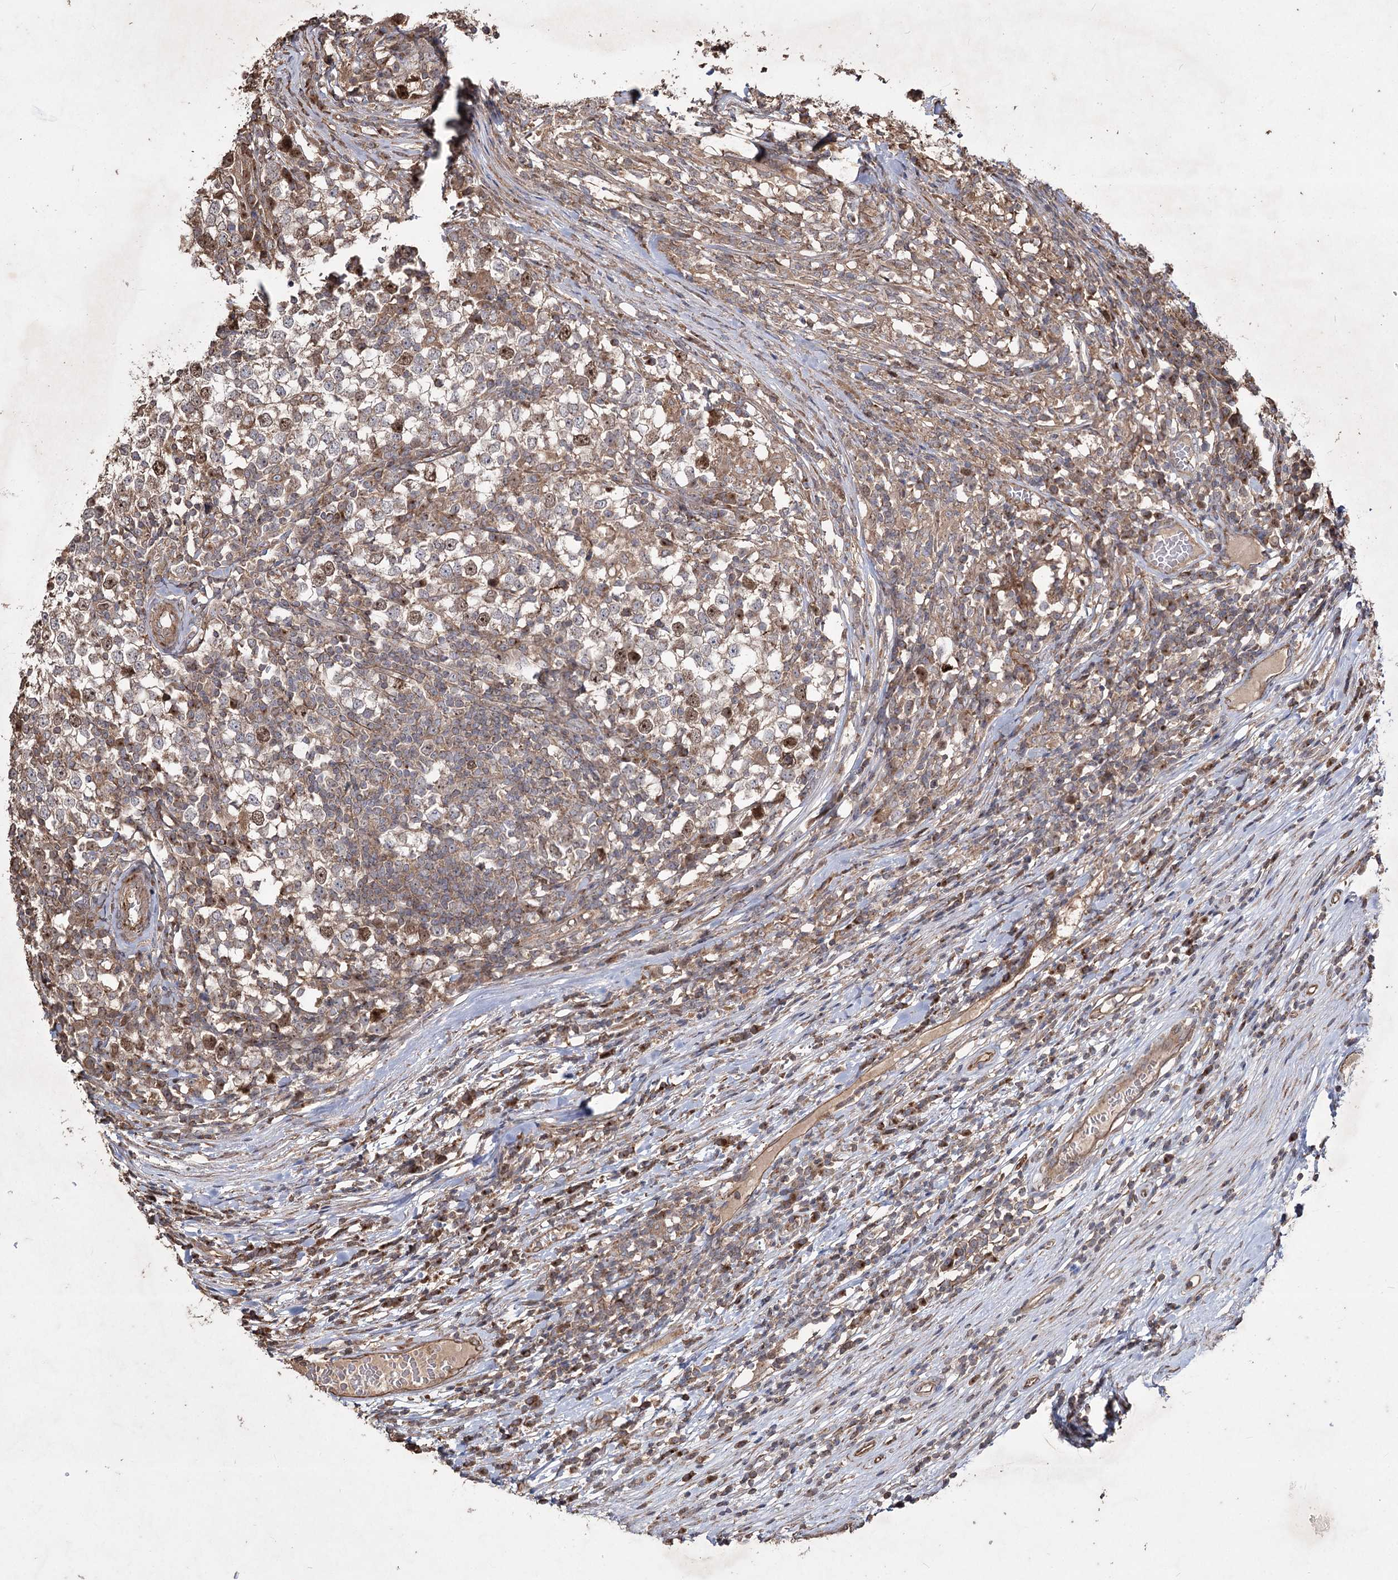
{"staining": {"intensity": "moderate", "quantity": "<25%", "location": "nuclear"}, "tissue": "testis cancer", "cell_type": "Tumor cells", "image_type": "cancer", "snomed": [{"axis": "morphology", "description": "Seminoma, NOS"}, {"axis": "topography", "description": "Testis"}], "caption": "A brown stain shows moderate nuclear staining of a protein in human testis cancer (seminoma) tumor cells.", "gene": "PRC1", "patient": {"sex": "male", "age": 65}}